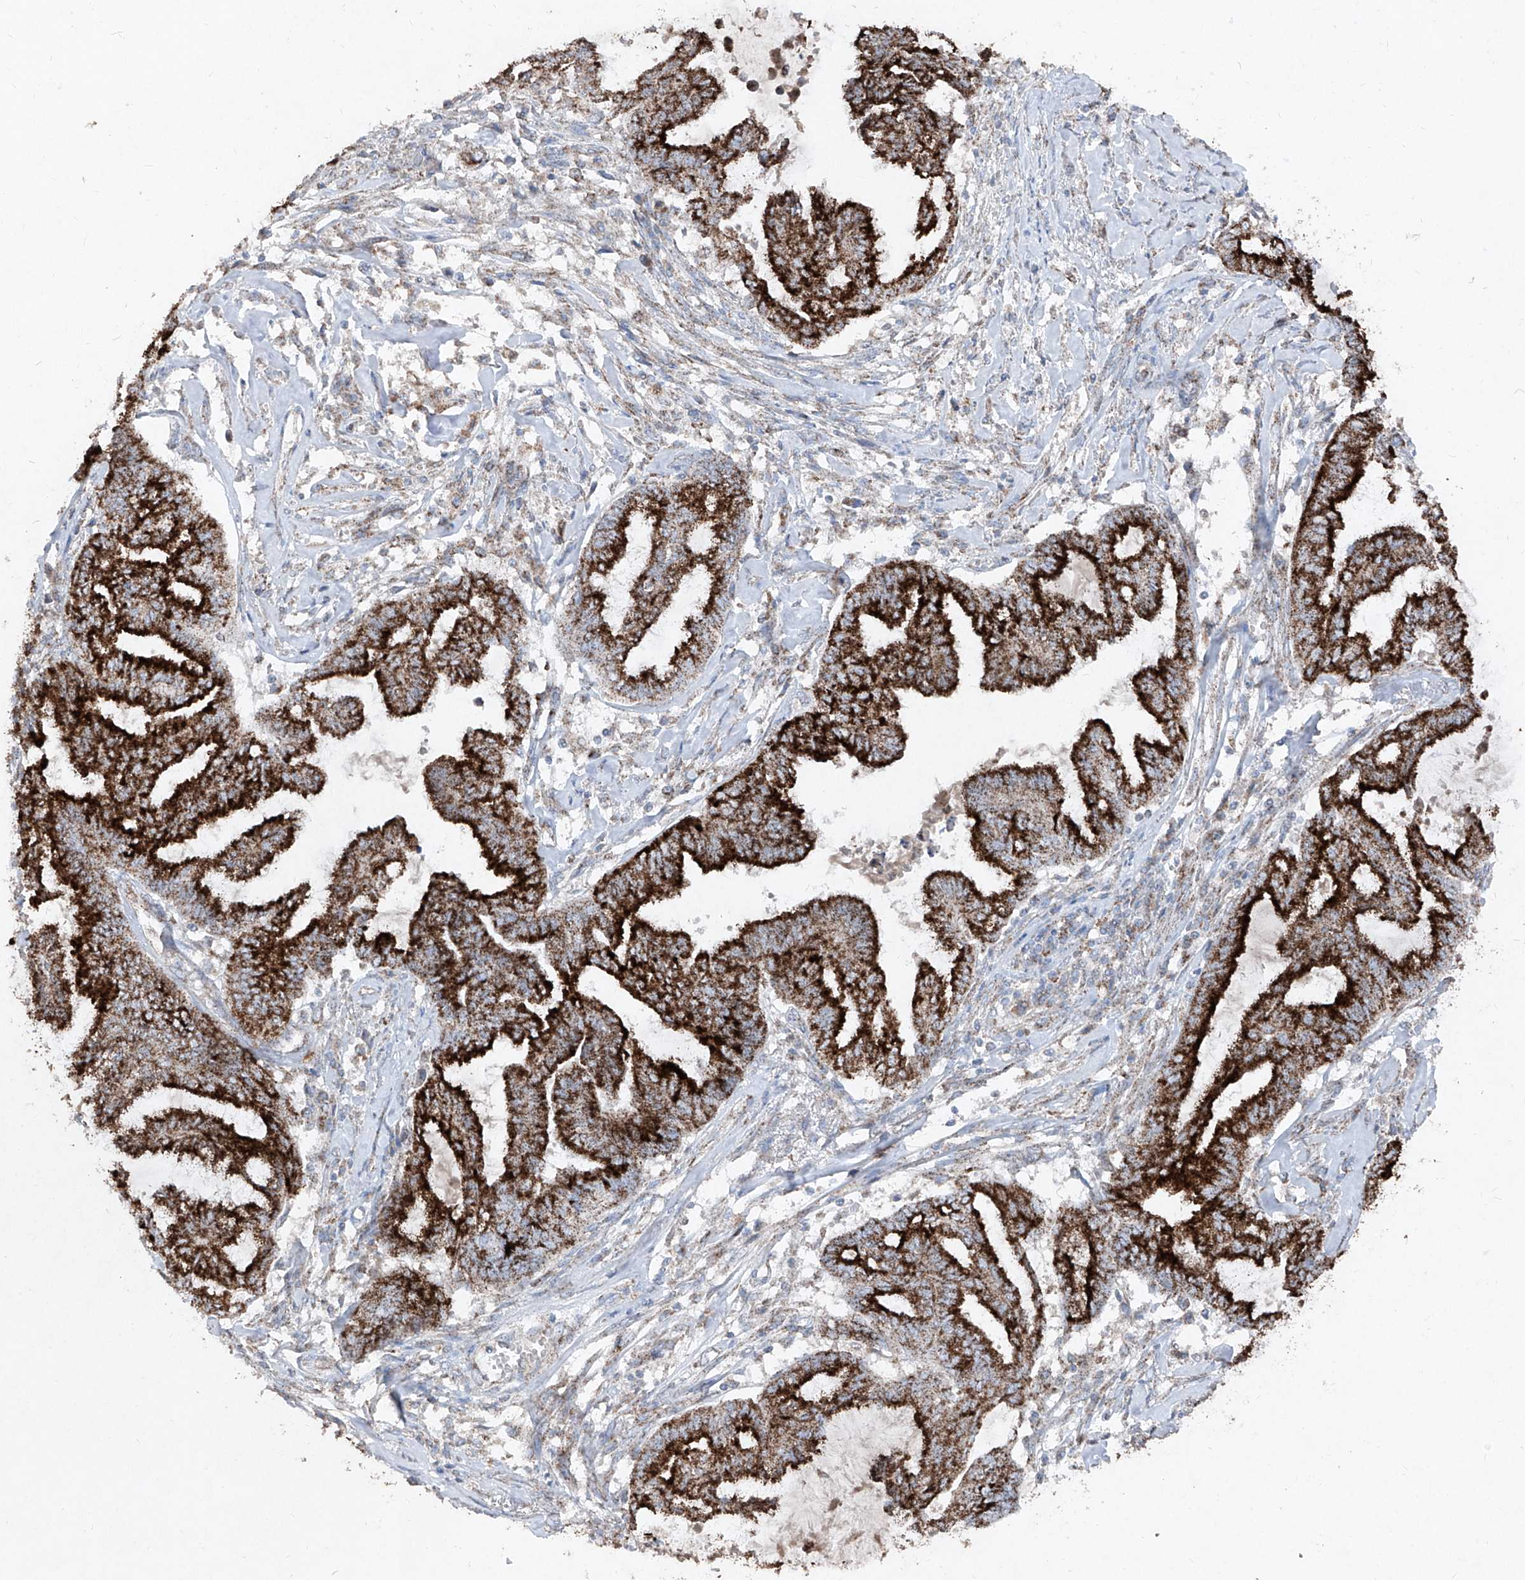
{"staining": {"intensity": "strong", "quantity": ">75%", "location": "cytoplasmic/membranous"}, "tissue": "endometrial cancer", "cell_type": "Tumor cells", "image_type": "cancer", "snomed": [{"axis": "morphology", "description": "Adenocarcinoma, NOS"}, {"axis": "topography", "description": "Endometrium"}], "caption": "Brown immunohistochemical staining in human endometrial cancer displays strong cytoplasmic/membranous expression in approximately >75% of tumor cells.", "gene": "ABCD3", "patient": {"sex": "female", "age": 86}}